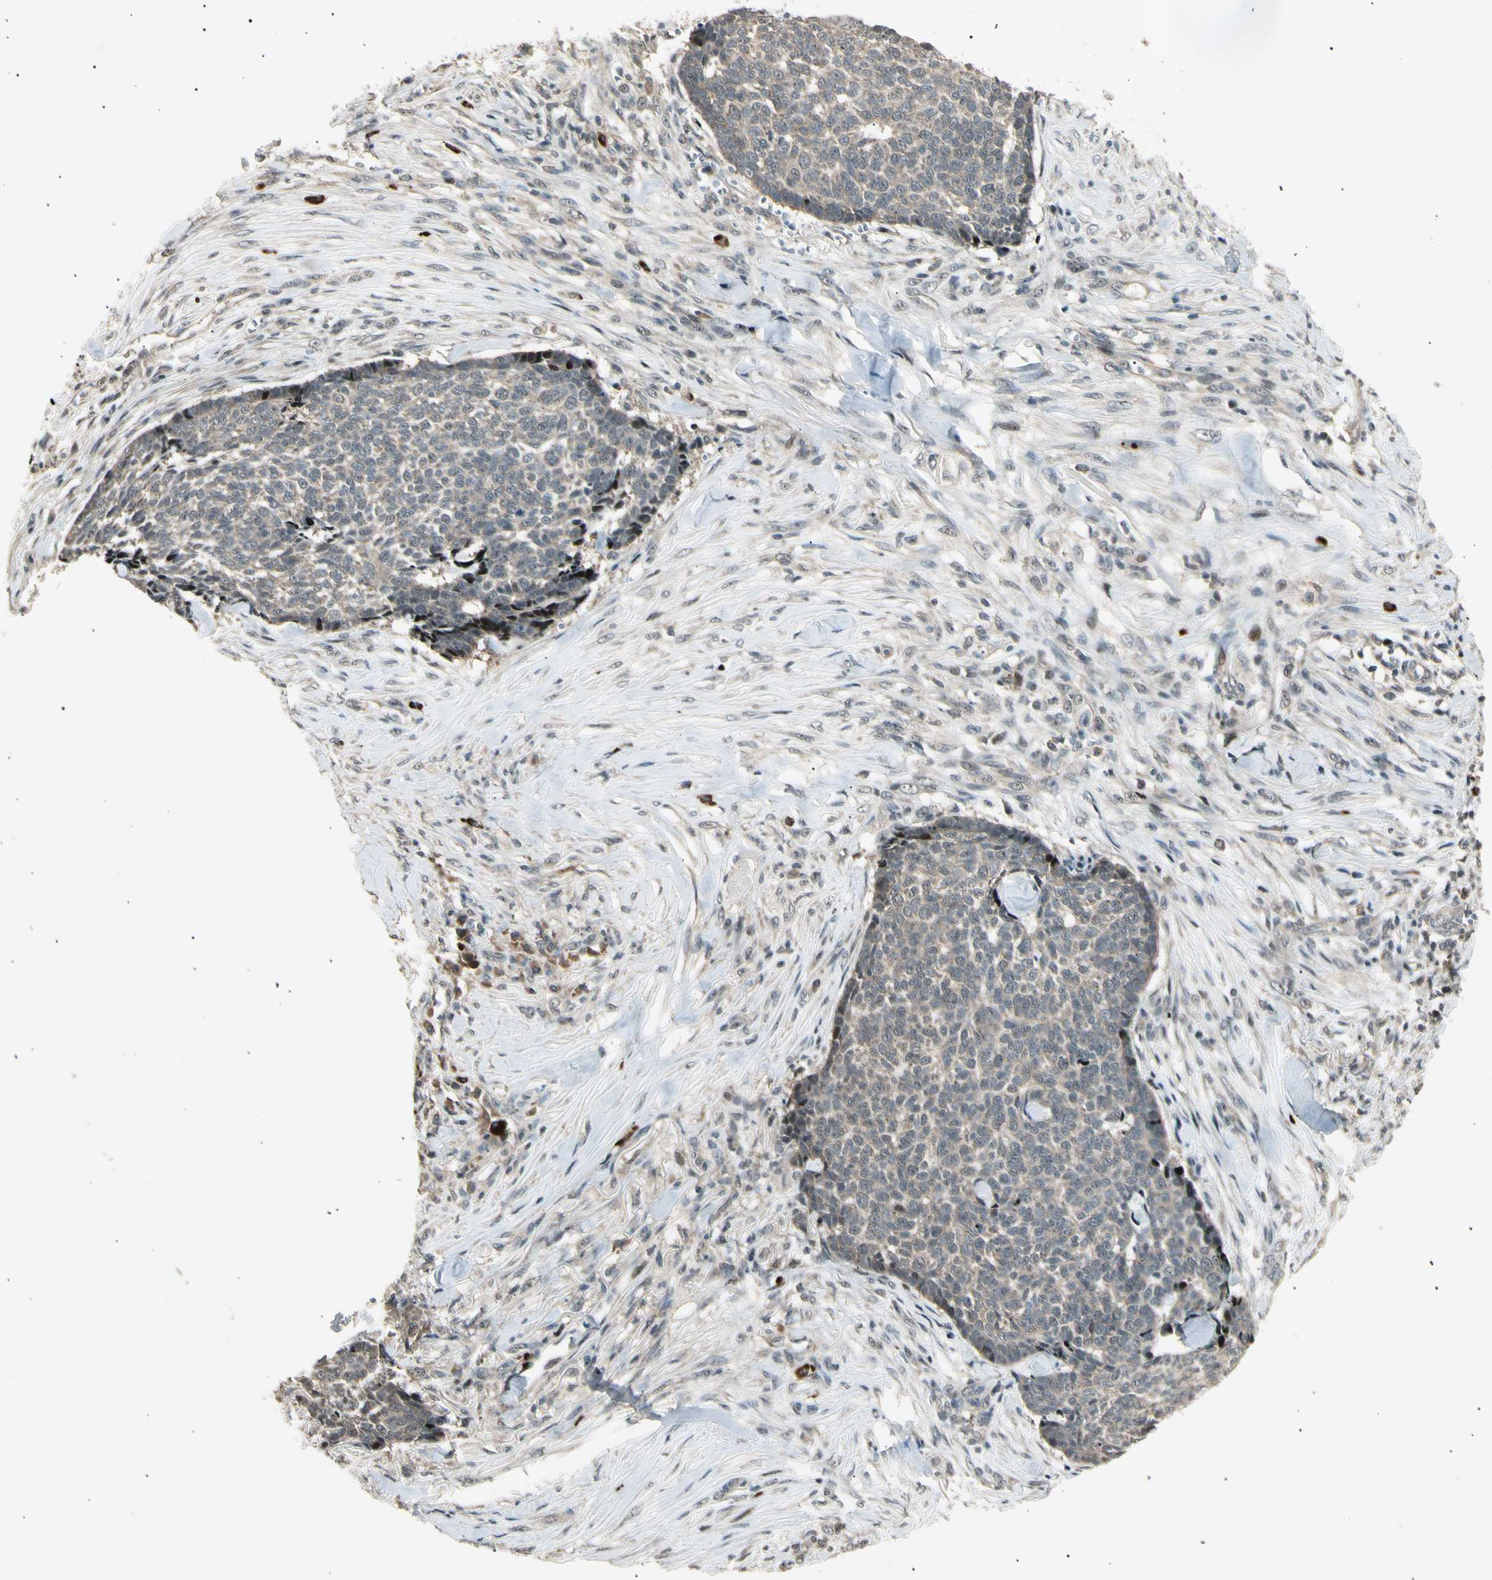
{"staining": {"intensity": "weak", "quantity": ">75%", "location": "cytoplasmic/membranous"}, "tissue": "skin cancer", "cell_type": "Tumor cells", "image_type": "cancer", "snomed": [{"axis": "morphology", "description": "Basal cell carcinoma"}, {"axis": "topography", "description": "Skin"}], "caption": "DAB (3,3'-diaminobenzidine) immunohistochemical staining of human skin cancer (basal cell carcinoma) shows weak cytoplasmic/membranous protein expression in approximately >75% of tumor cells. The staining is performed using DAB brown chromogen to label protein expression. The nuclei are counter-stained blue using hematoxylin.", "gene": "NUAK2", "patient": {"sex": "male", "age": 84}}